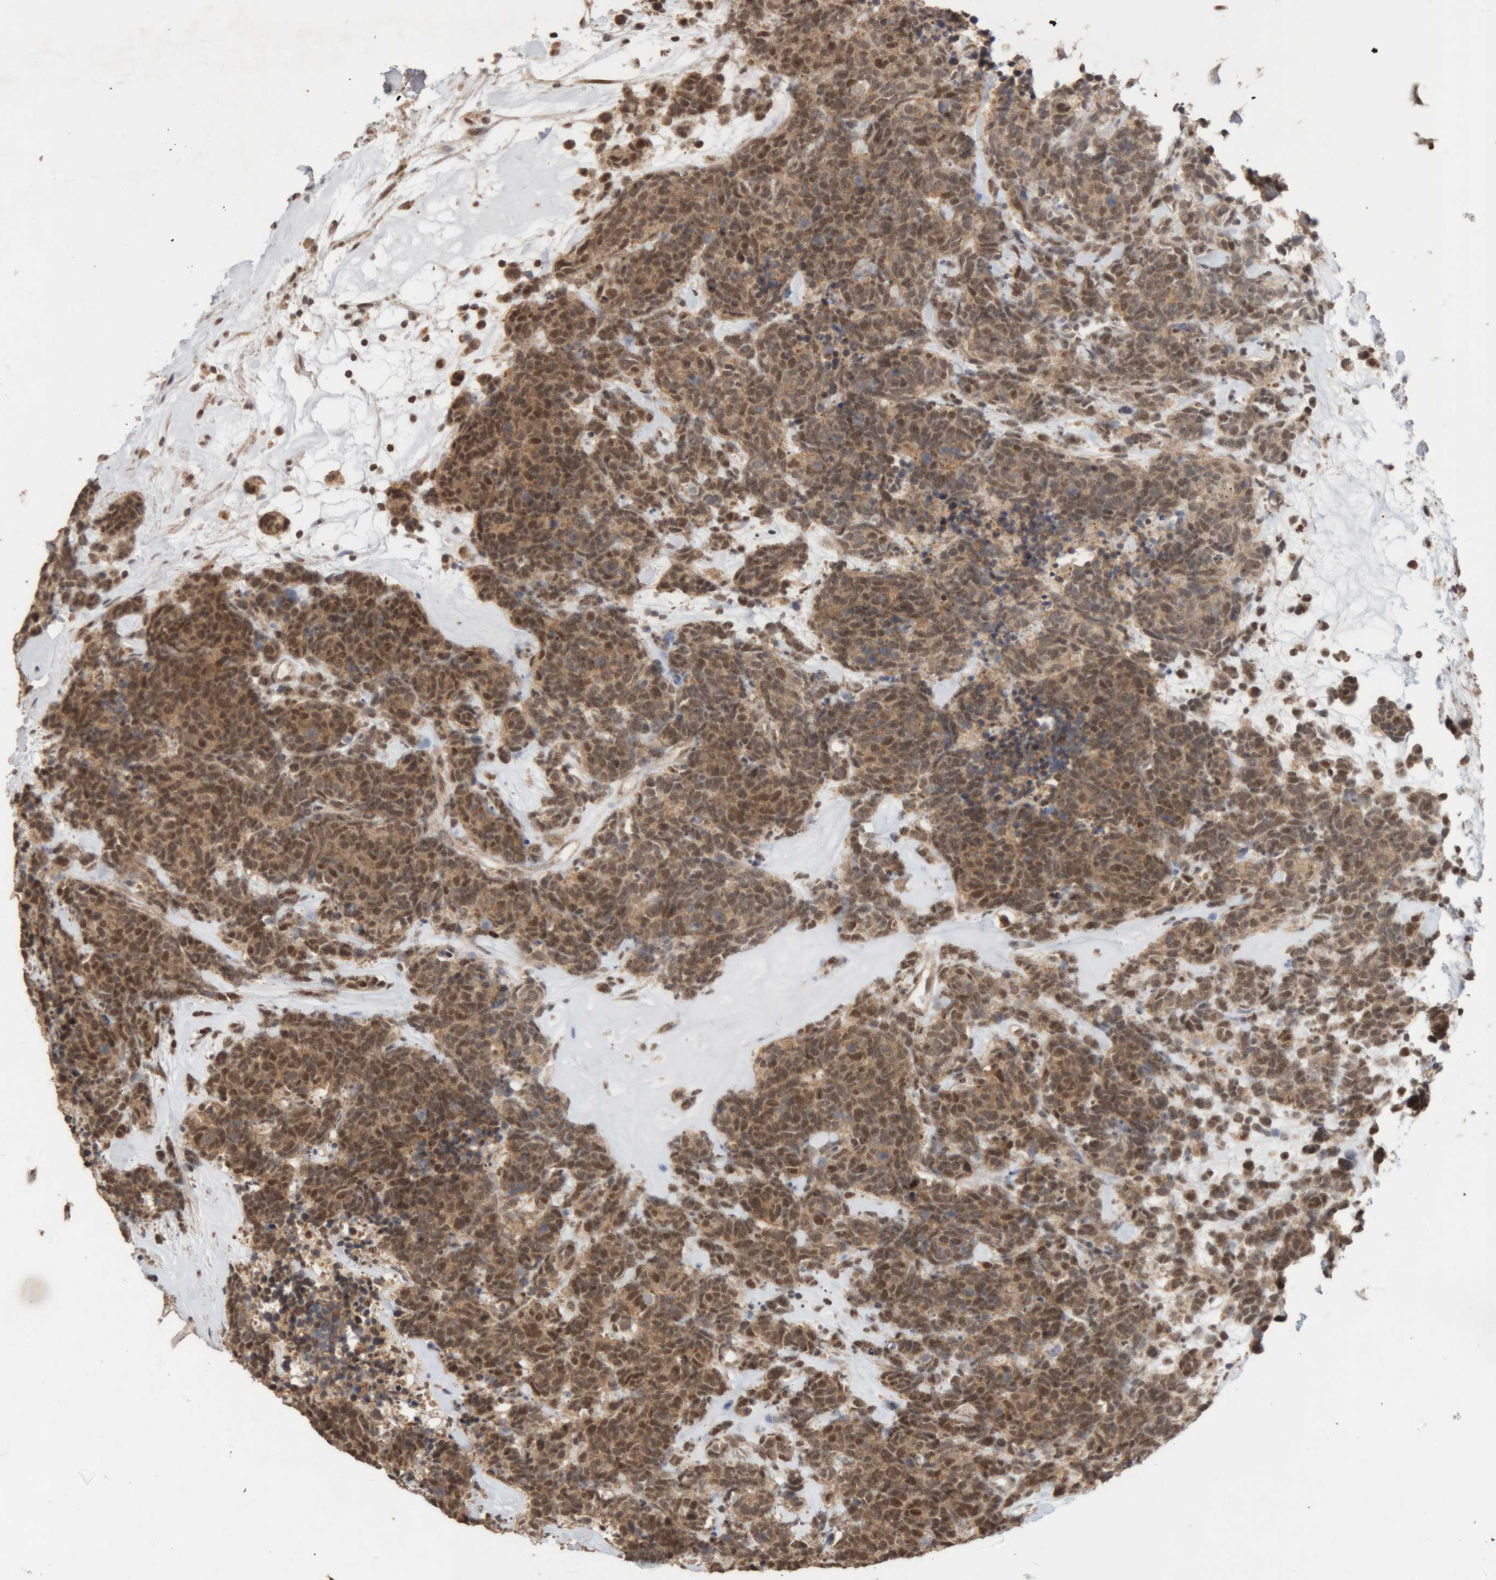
{"staining": {"intensity": "moderate", "quantity": ">75%", "location": "cytoplasmic/membranous,nuclear"}, "tissue": "carcinoid", "cell_type": "Tumor cells", "image_type": "cancer", "snomed": [{"axis": "morphology", "description": "Carcinoma, NOS"}, {"axis": "morphology", "description": "Carcinoid, malignant, NOS"}, {"axis": "topography", "description": "Urinary bladder"}], "caption": "A high-resolution photomicrograph shows immunohistochemistry staining of carcinoma, which exhibits moderate cytoplasmic/membranous and nuclear positivity in about >75% of tumor cells.", "gene": "KEAP1", "patient": {"sex": "male", "age": 57}}